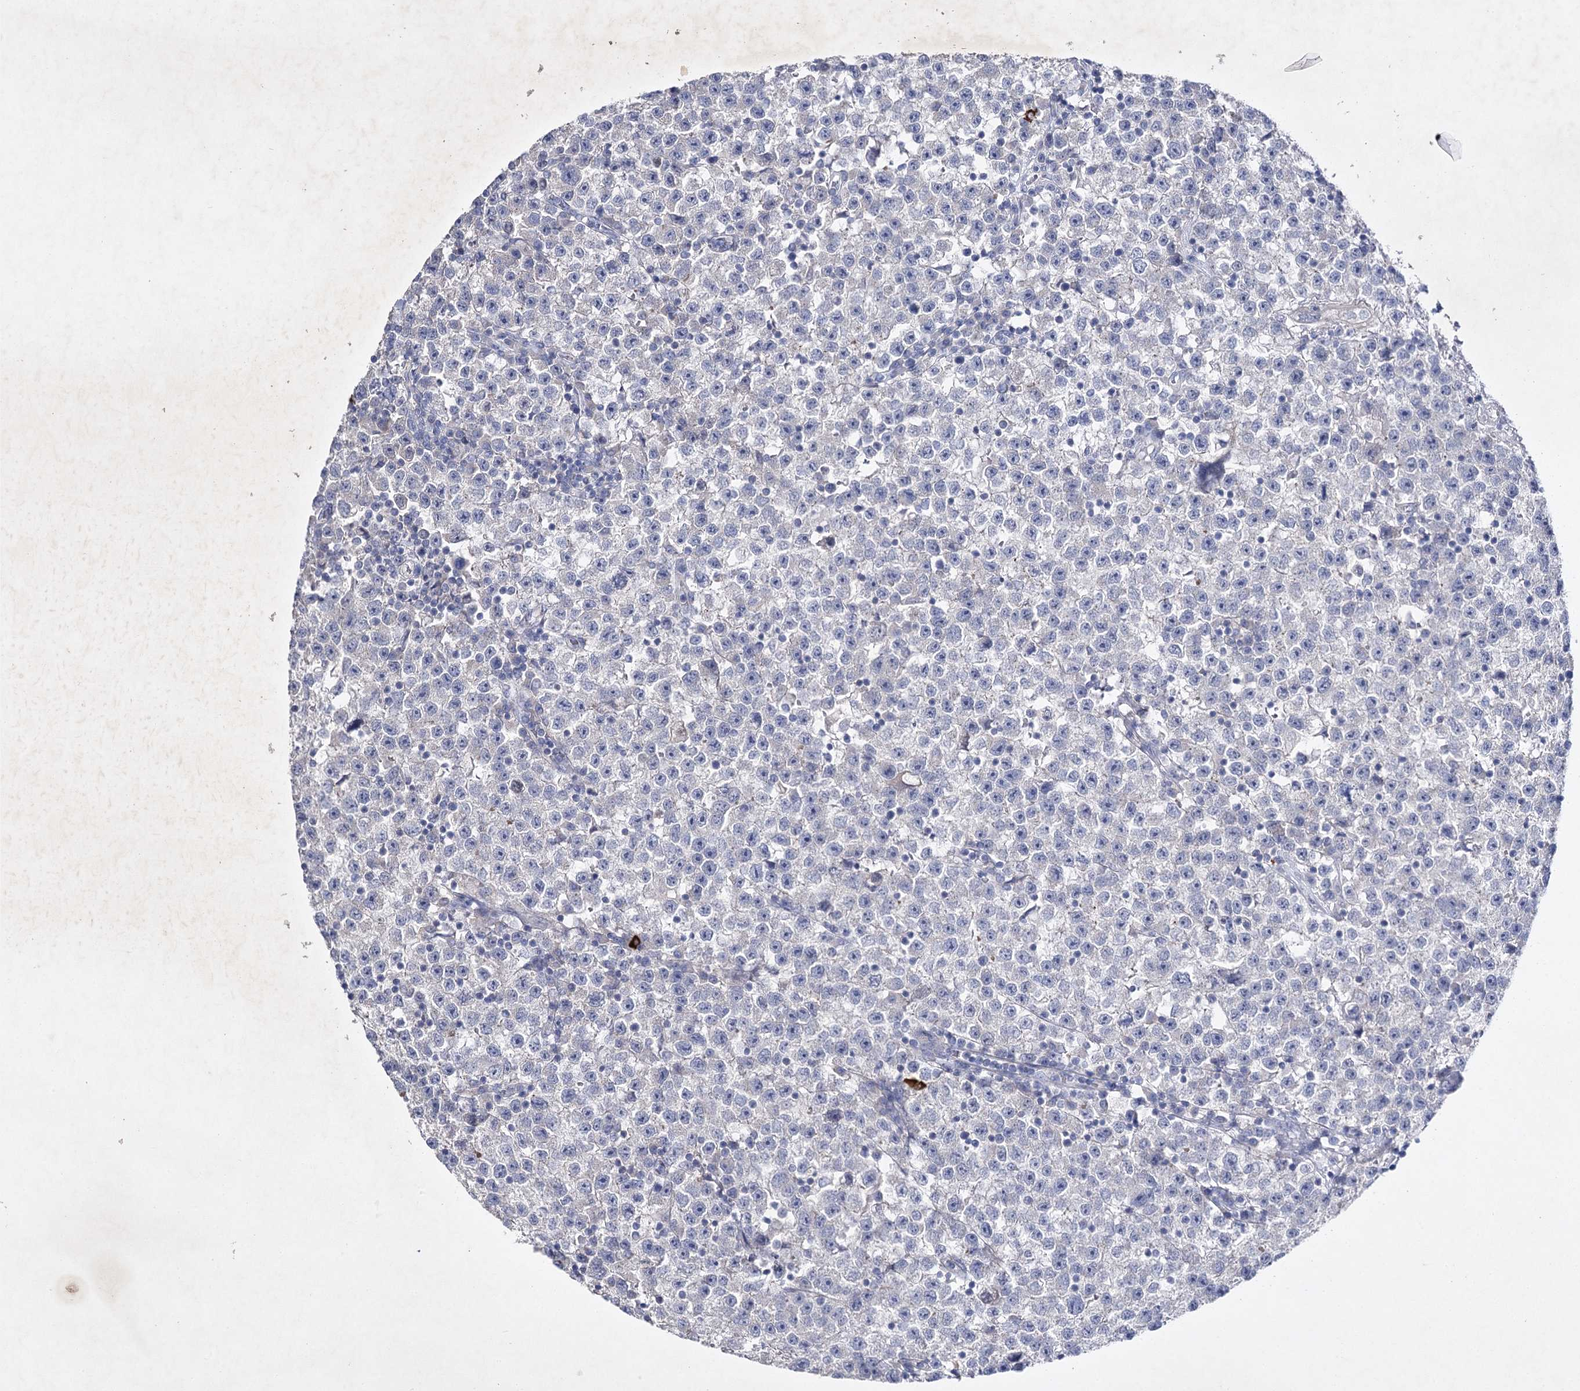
{"staining": {"intensity": "negative", "quantity": "none", "location": "none"}, "tissue": "testis cancer", "cell_type": "Tumor cells", "image_type": "cancer", "snomed": [{"axis": "morphology", "description": "Seminoma, NOS"}, {"axis": "topography", "description": "Testis"}], "caption": "The immunohistochemistry (IHC) image has no significant staining in tumor cells of testis seminoma tissue.", "gene": "COX15", "patient": {"sex": "male", "age": 22}}